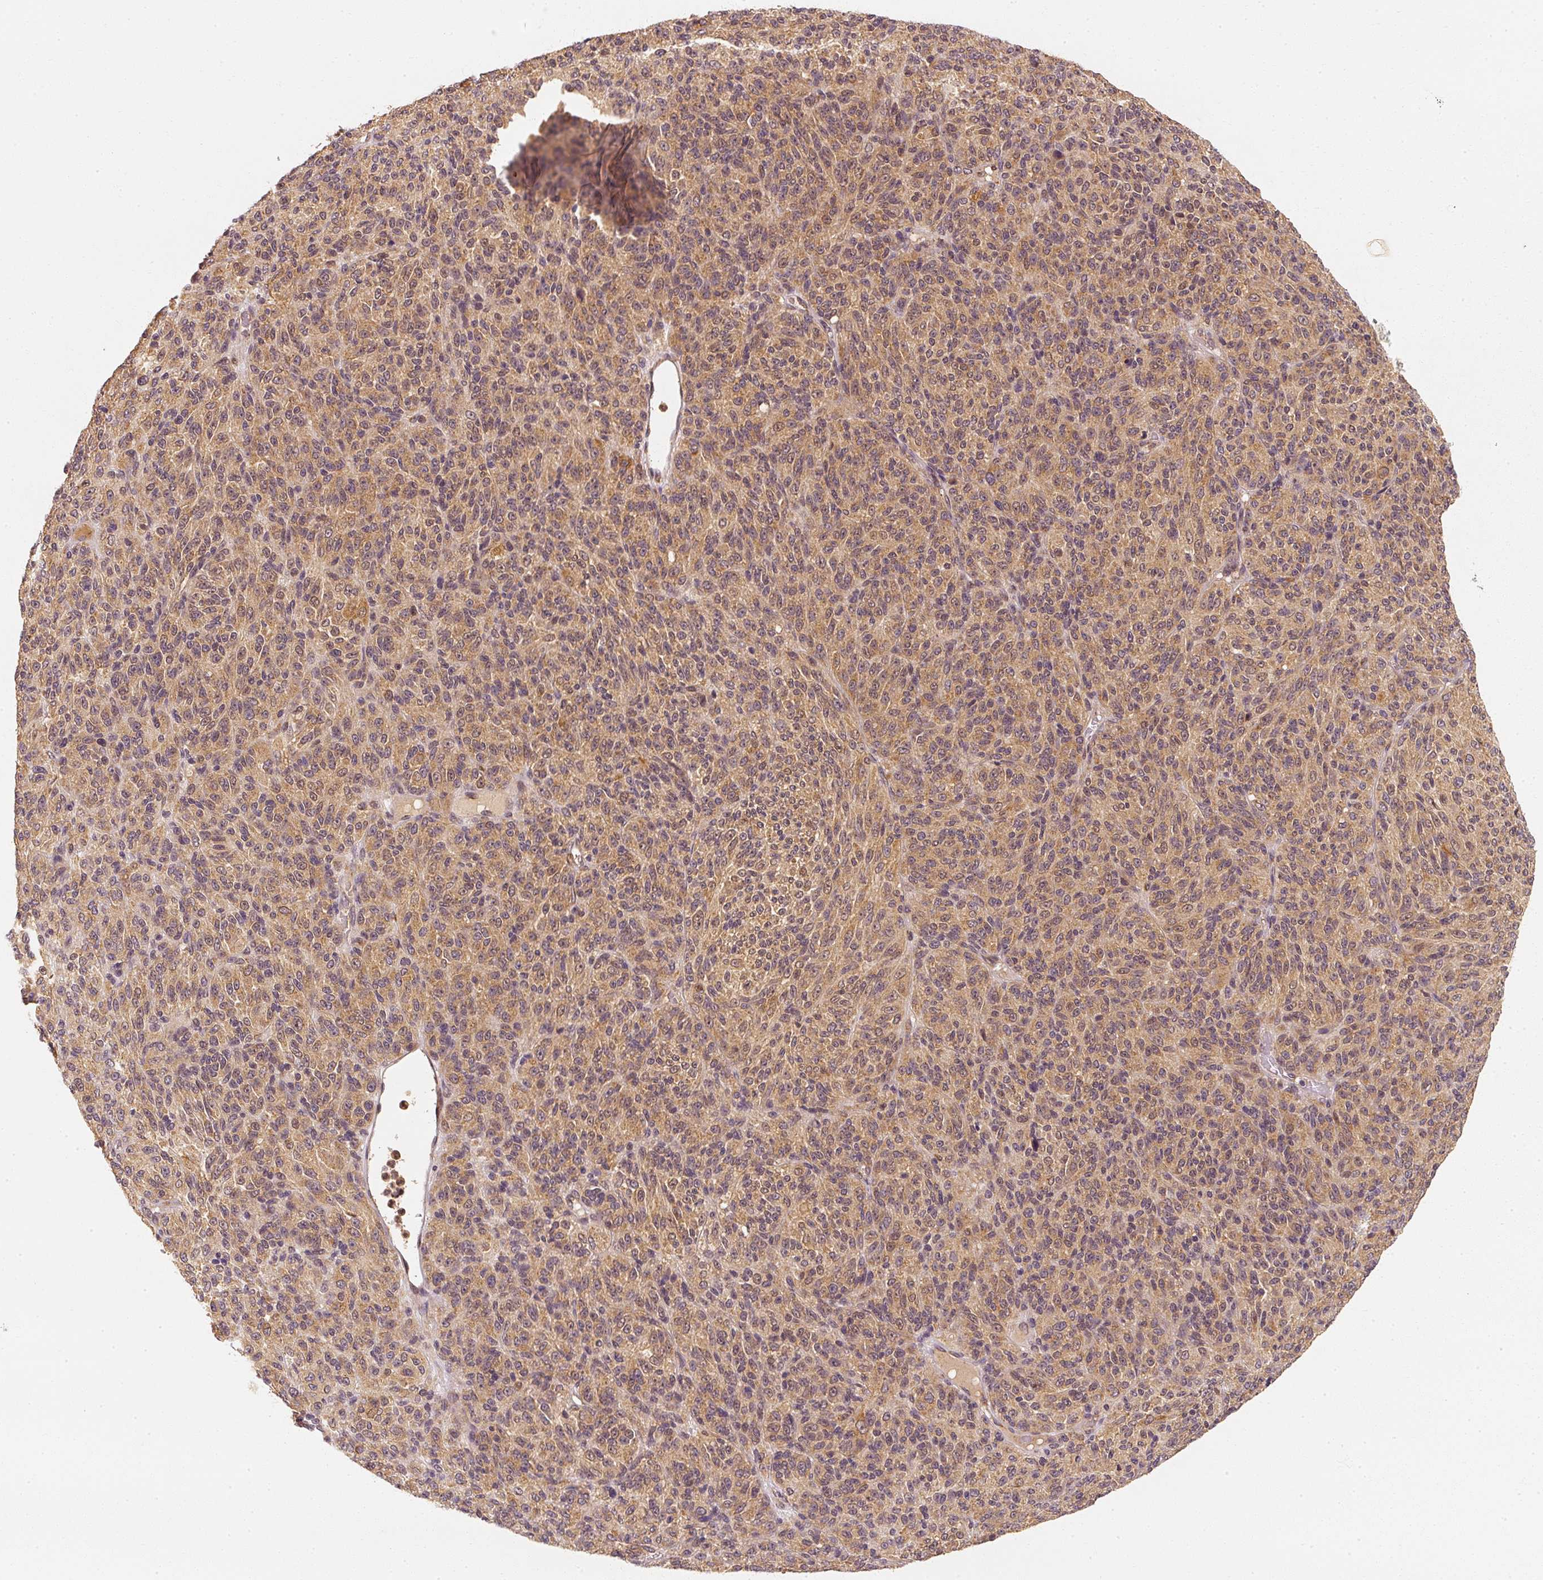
{"staining": {"intensity": "moderate", "quantity": ">75%", "location": "cytoplasmic/membranous"}, "tissue": "melanoma", "cell_type": "Tumor cells", "image_type": "cancer", "snomed": [{"axis": "morphology", "description": "Malignant melanoma, Metastatic site"}, {"axis": "topography", "description": "Brain"}], "caption": "The immunohistochemical stain shows moderate cytoplasmic/membranous positivity in tumor cells of malignant melanoma (metastatic site) tissue. (DAB = brown stain, brightfield microscopy at high magnification).", "gene": "EEF1A2", "patient": {"sex": "female", "age": 56}}